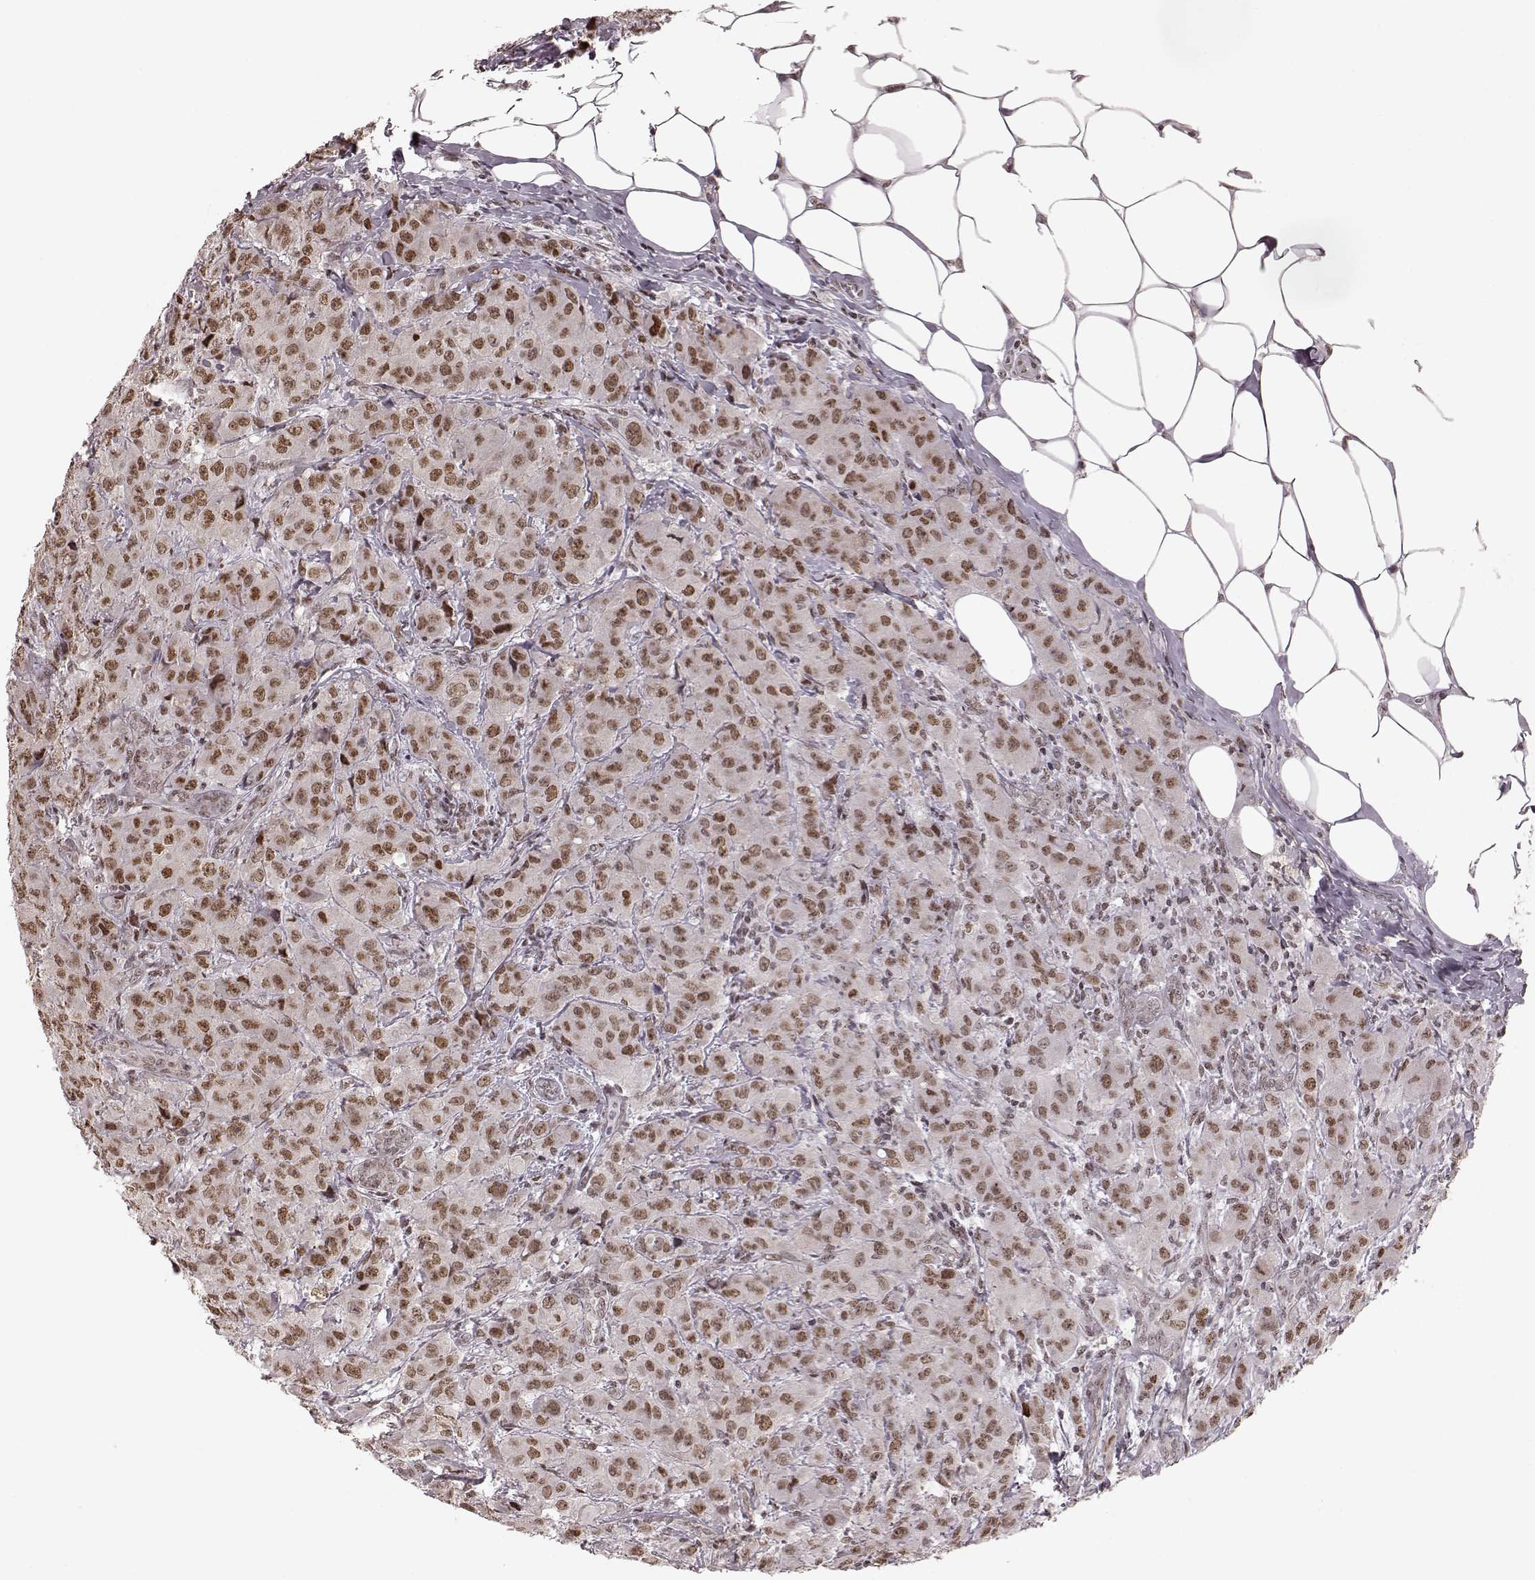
{"staining": {"intensity": "moderate", "quantity": ">75%", "location": "nuclear"}, "tissue": "breast cancer", "cell_type": "Tumor cells", "image_type": "cancer", "snomed": [{"axis": "morphology", "description": "Normal tissue, NOS"}, {"axis": "morphology", "description": "Duct carcinoma"}, {"axis": "topography", "description": "Breast"}], "caption": "Immunohistochemical staining of human breast cancer displays medium levels of moderate nuclear positivity in approximately >75% of tumor cells. Ihc stains the protein of interest in brown and the nuclei are stained blue.", "gene": "NR2C1", "patient": {"sex": "female", "age": 43}}